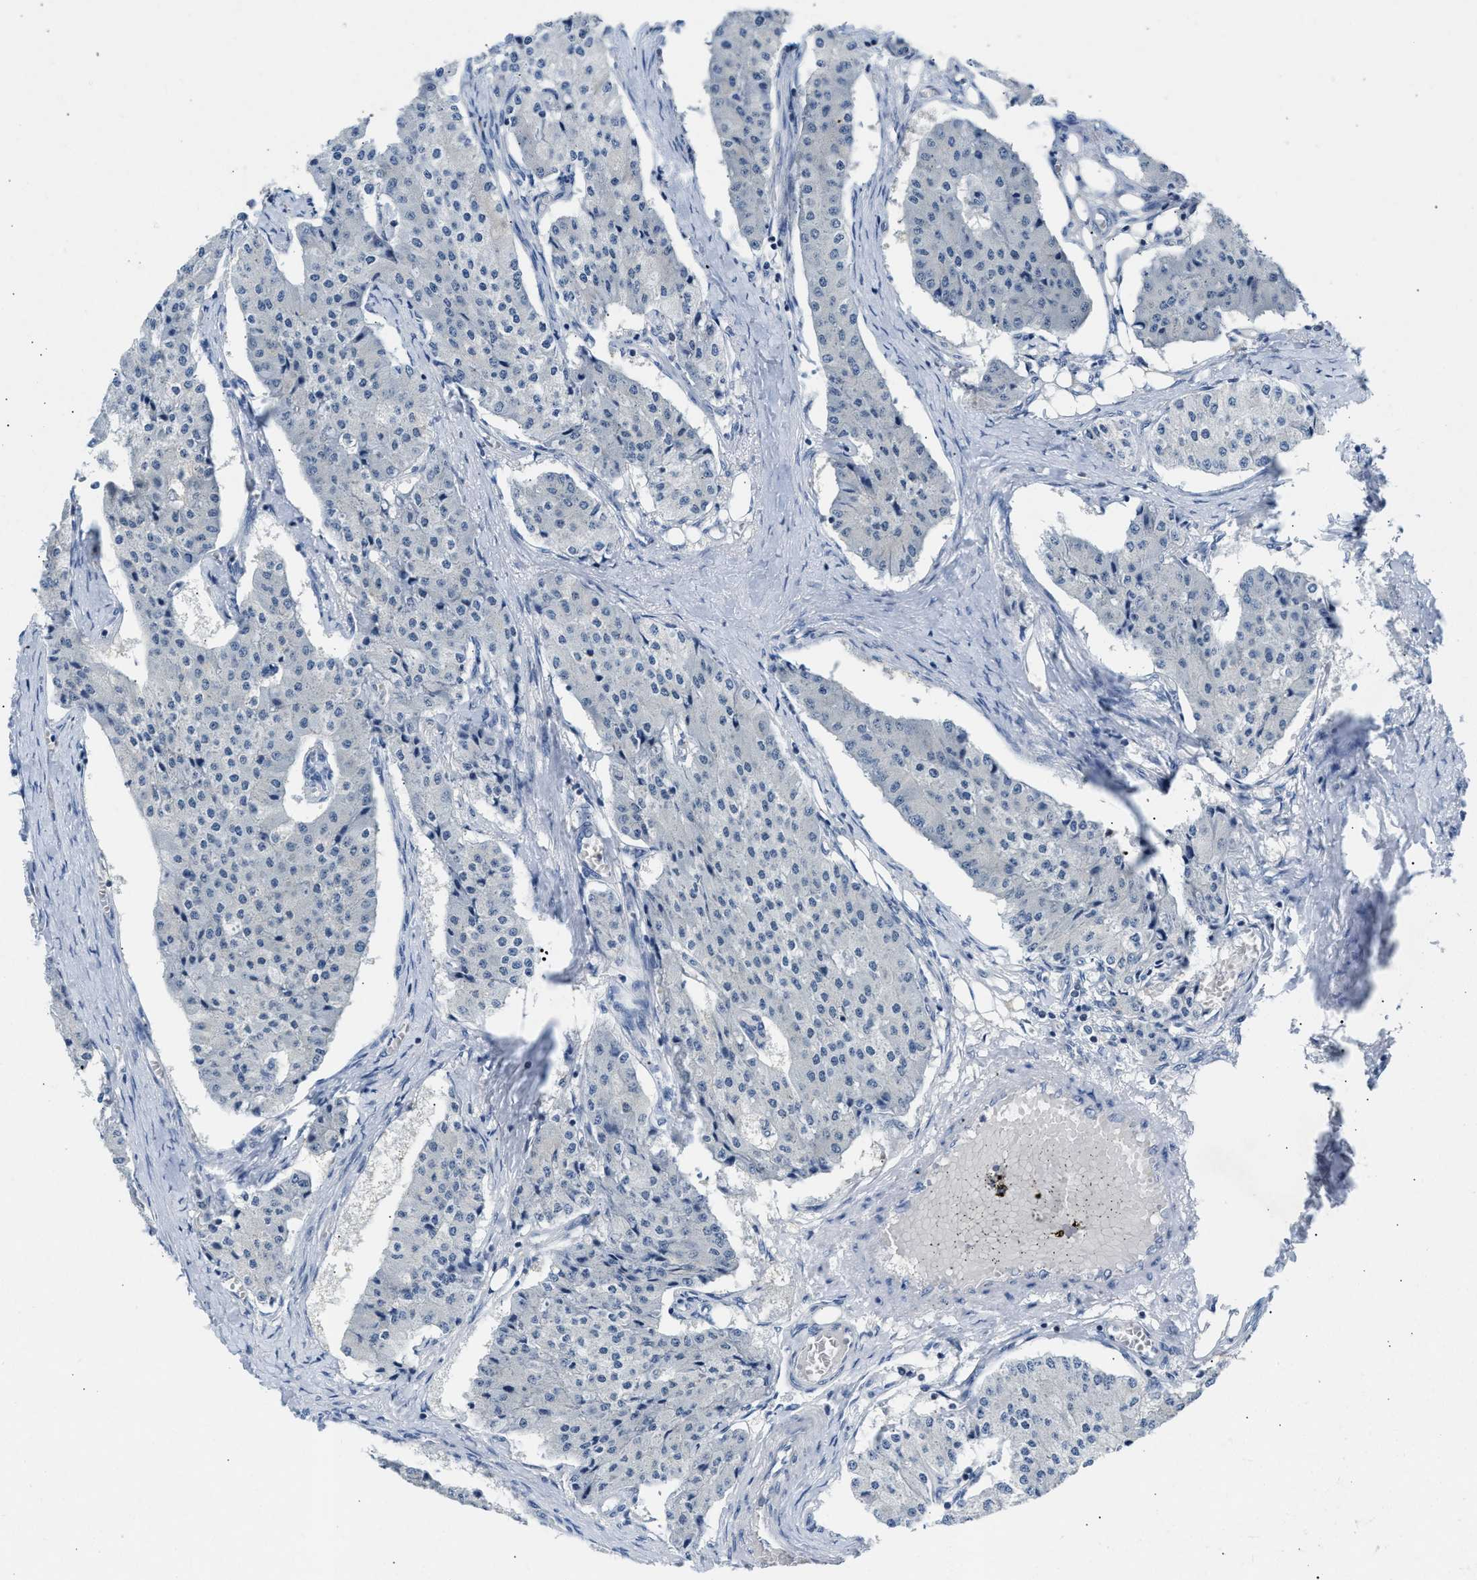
{"staining": {"intensity": "negative", "quantity": "none", "location": "none"}, "tissue": "carcinoid", "cell_type": "Tumor cells", "image_type": "cancer", "snomed": [{"axis": "morphology", "description": "Carcinoid, malignant, NOS"}, {"axis": "topography", "description": "Colon"}], "caption": "The histopathology image demonstrates no significant expression in tumor cells of carcinoid. (Stains: DAB (3,3'-diaminobenzidine) IHC with hematoxylin counter stain, Microscopy: brightfield microscopy at high magnification).", "gene": "SLIT2", "patient": {"sex": "female", "age": 52}}